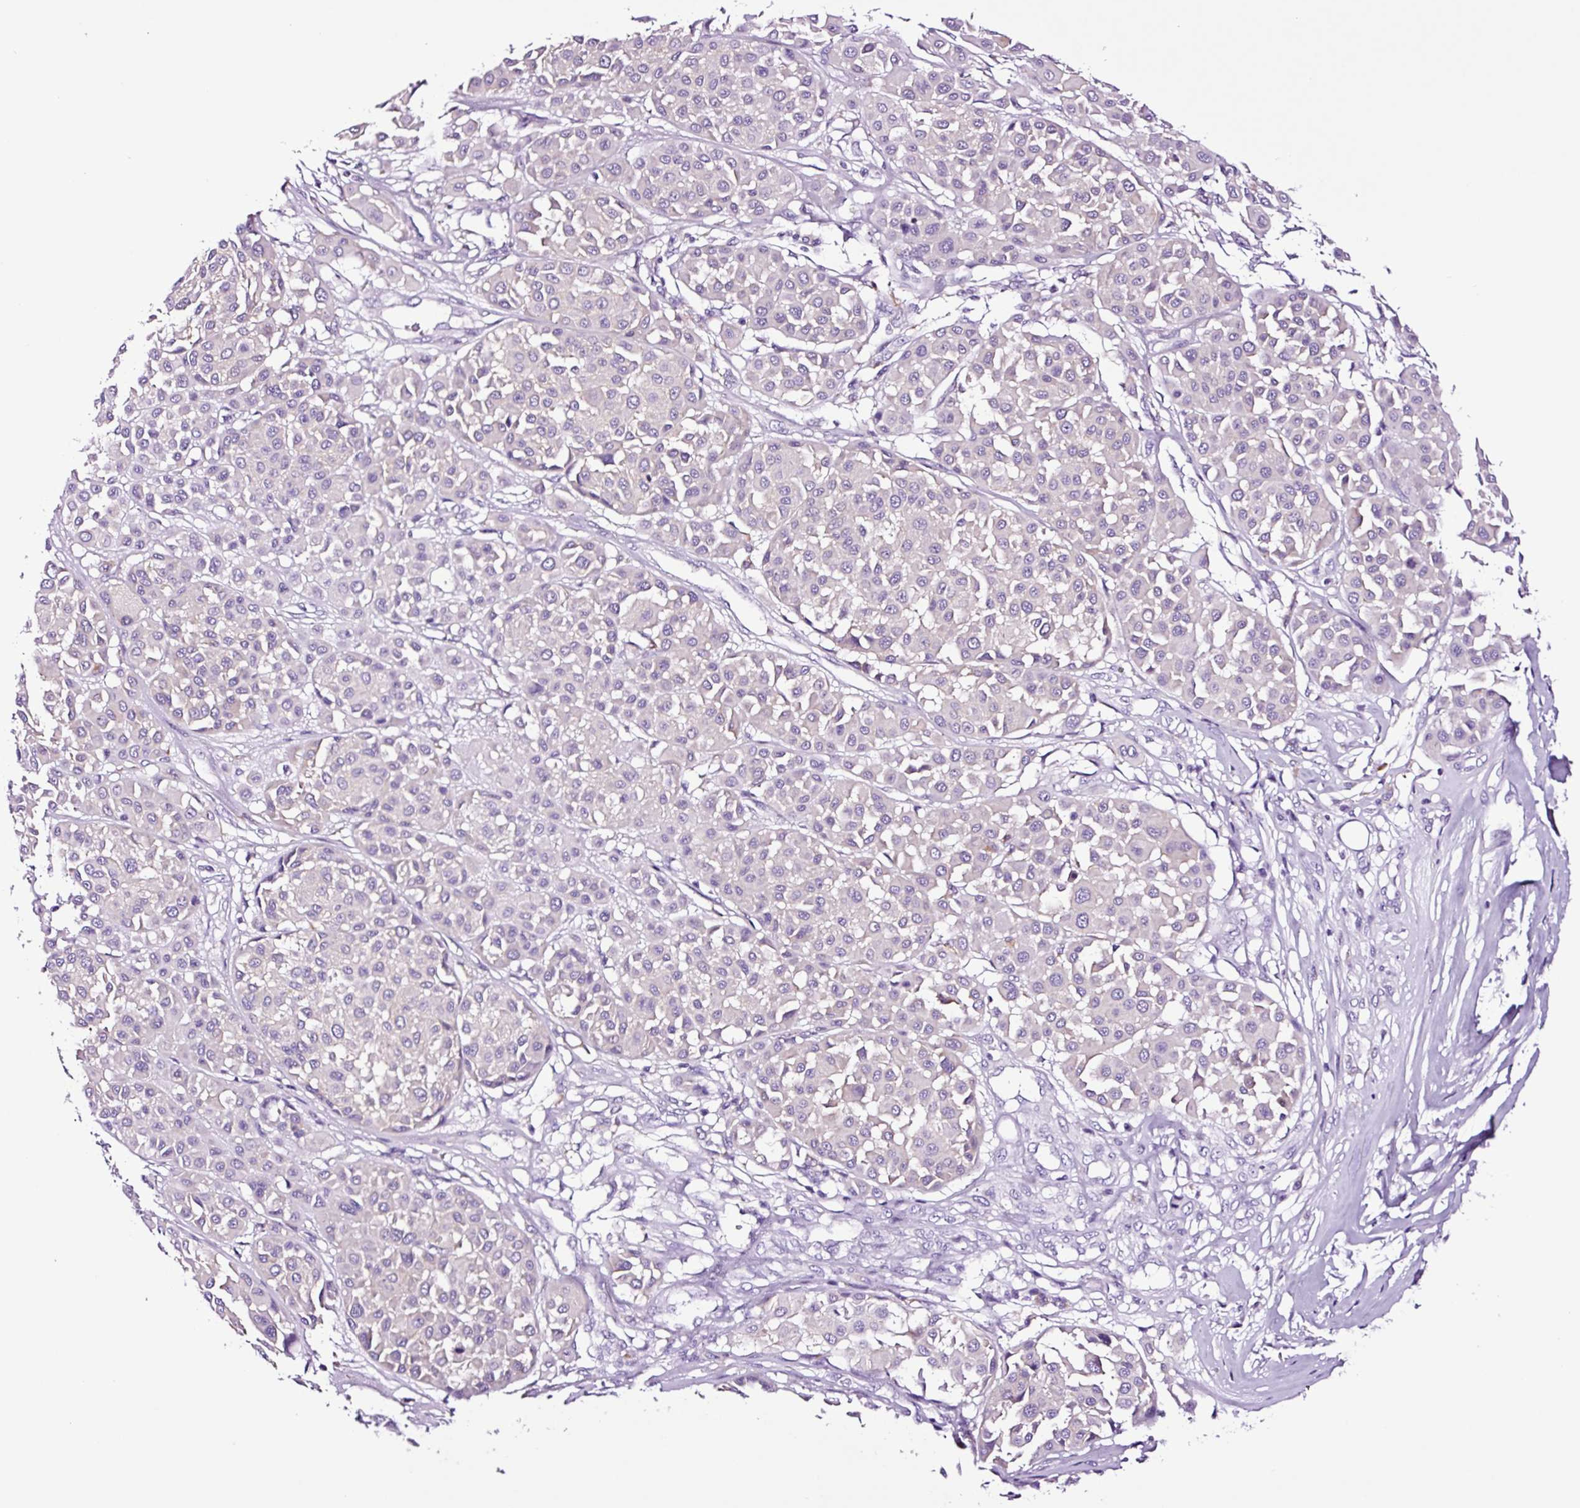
{"staining": {"intensity": "negative", "quantity": "none", "location": "none"}, "tissue": "melanoma", "cell_type": "Tumor cells", "image_type": "cancer", "snomed": [{"axis": "morphology", "description": "Malignant melanoma, Metastatic site"}, {"axis": "topography", "description": "Soft tissue"}], "caption": "Protein analysis of melanoma exhibits no significant staining in tumor cells. (Brightfield microscopy of DAB IHC at high magnification).", "gene": "FBXL7", "patient": {"sex": "male", "age": 41}}